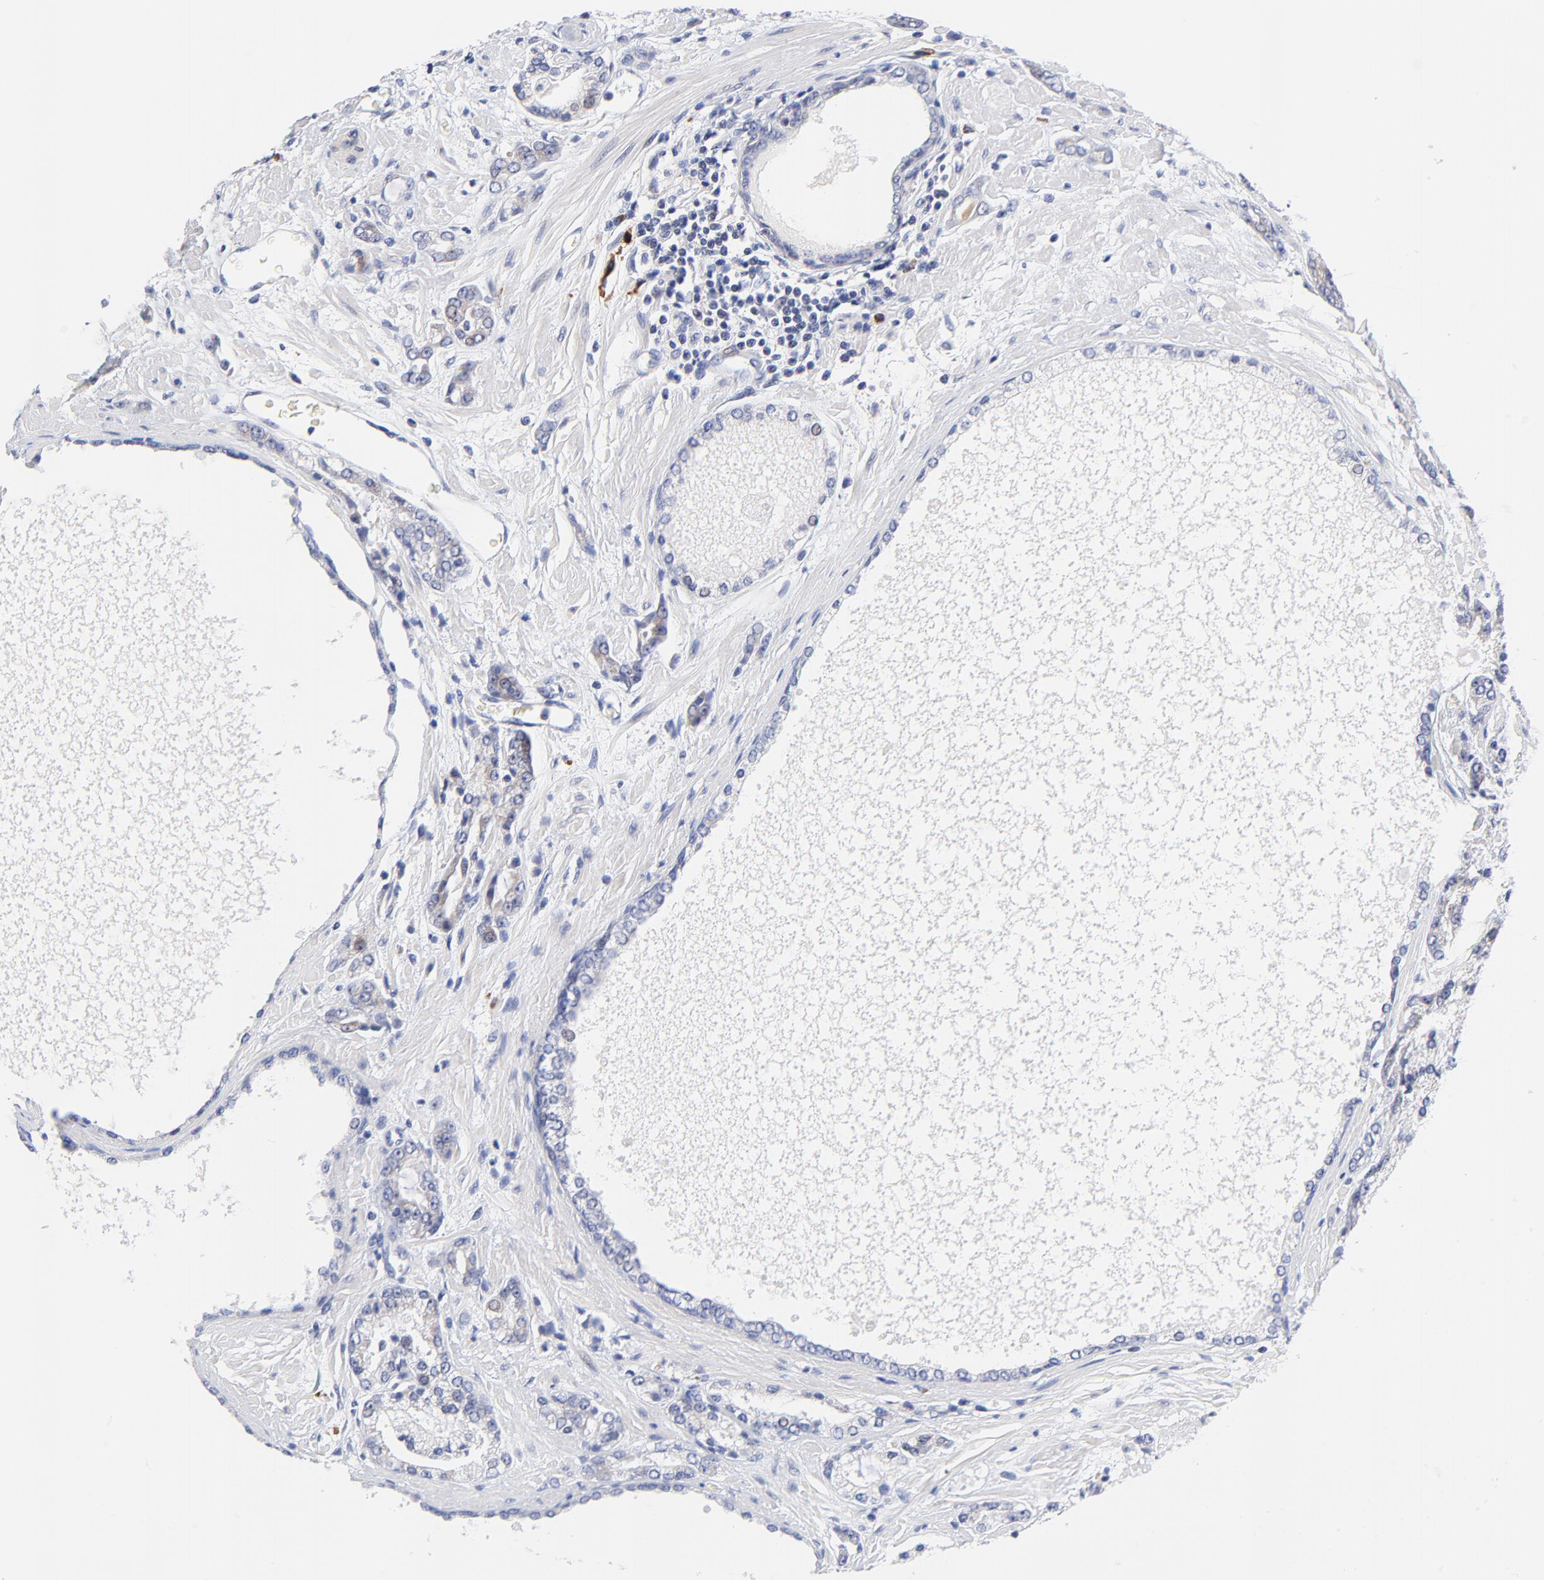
{"staining": {"intensity": "negative", "quantity": "none", "location": "none"}, "tissue": "prostate cancer", "cell_type": "Tumor cells", "image_type": "cancer", "snomed": [{"axis": "morphology", "description": "Adenocarcinoma, High grade"}, {"axis": "topography", "description": "Prostate"}], "caption": "DAB immunohistochemical staining of human prostate cancer exhibits no significant positivity in tumor cells. The staining was performed using DAB (3,3'-diaminobenzidine) to visualize the protein expression in brown, while the nuclei were stained in blue with hematoxylin (Magnification: 20x).", "gene": "AFF2", "patient": {"sex": "male", "age": 71}}